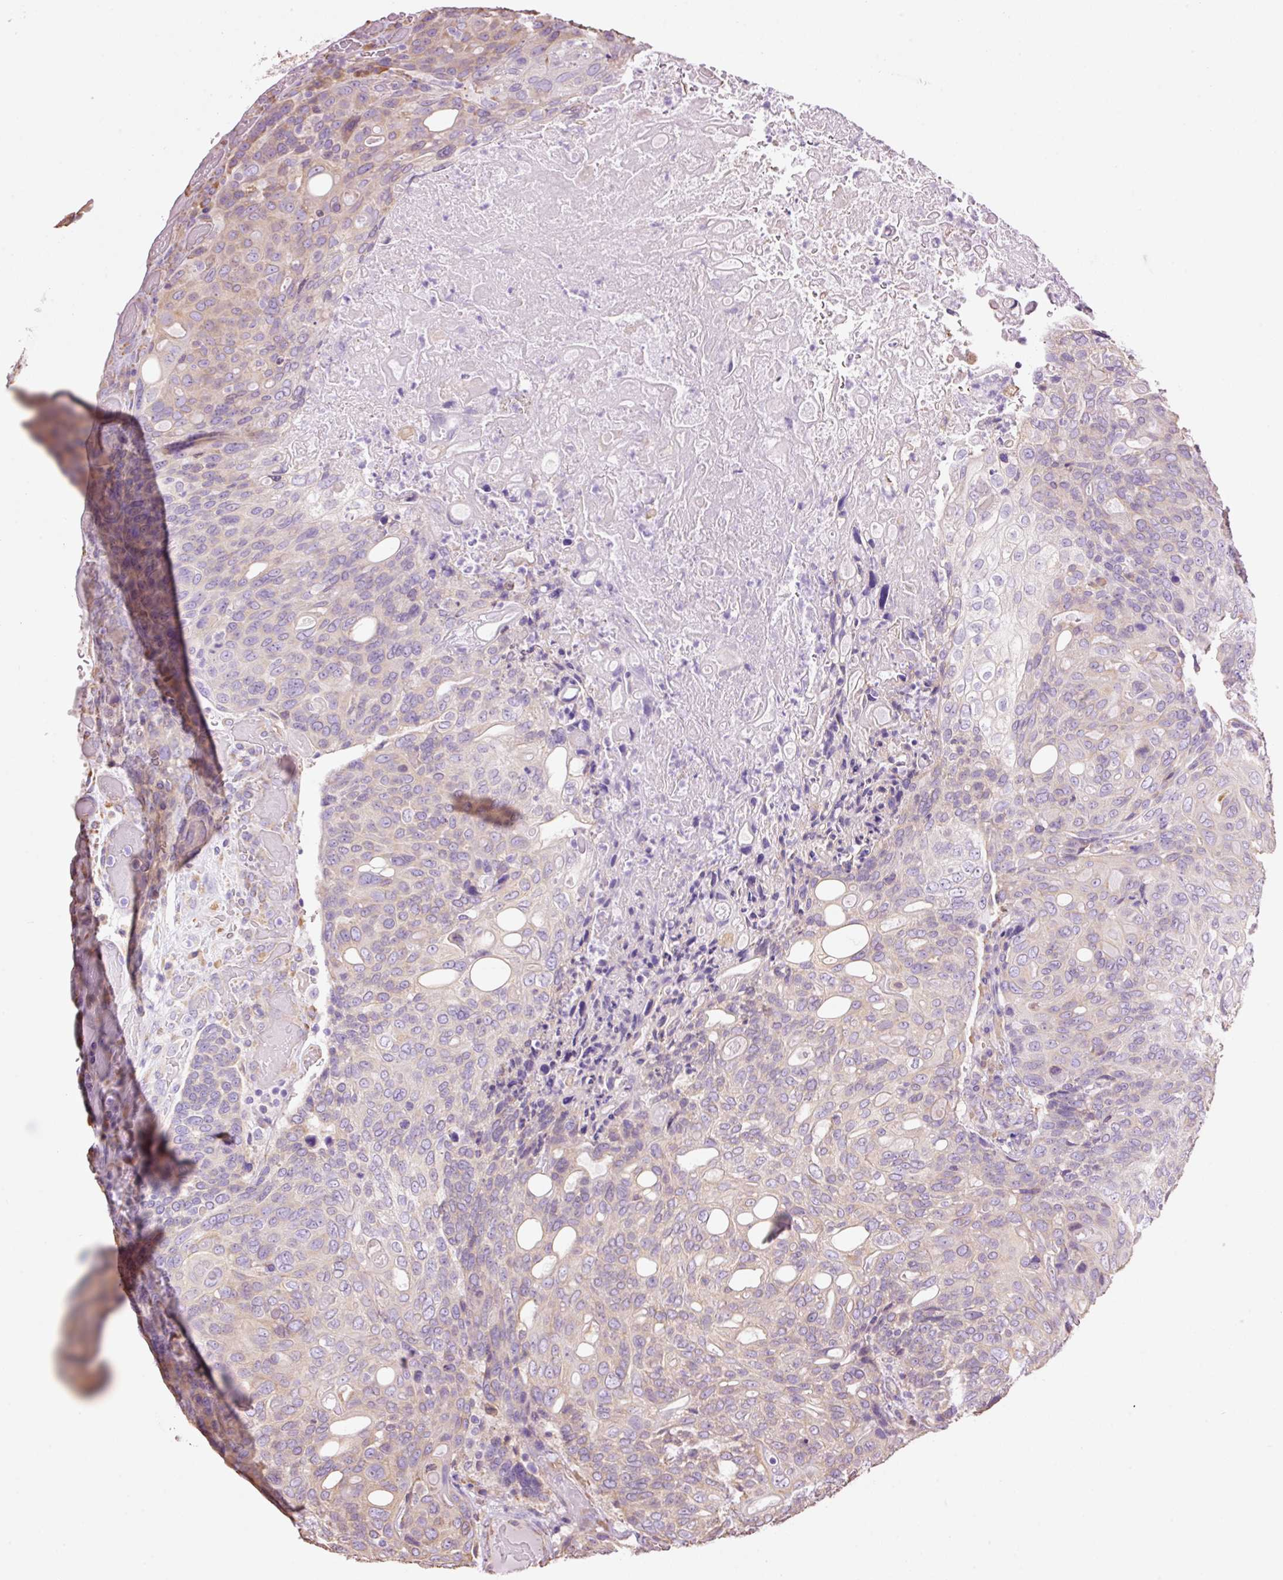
{"staining": {"intensity": "moderate", "quantity": "<25%", "location": "cytoplasmic/membranous"}, "tissue": "urothelial cancer", "cell_type": "Tumor cells", "image_type": "cancer", "snomed": [{"axis": "morphology", "description": "Urothelial carcinoma, High grade"}, {"axis": "topography", "description": "Urinary bladder"}], "caption": "Moderate cytoplasmic/membranous staining is identified in approximately <25% of tumor cells in urothelial cancer. The staining was performed using DAB, with brown indicating positive protein expression. Nuclei are stained blue with hematoxylin.", "gene": "GCG", "patient": {"sex": "female", "age": 70}}